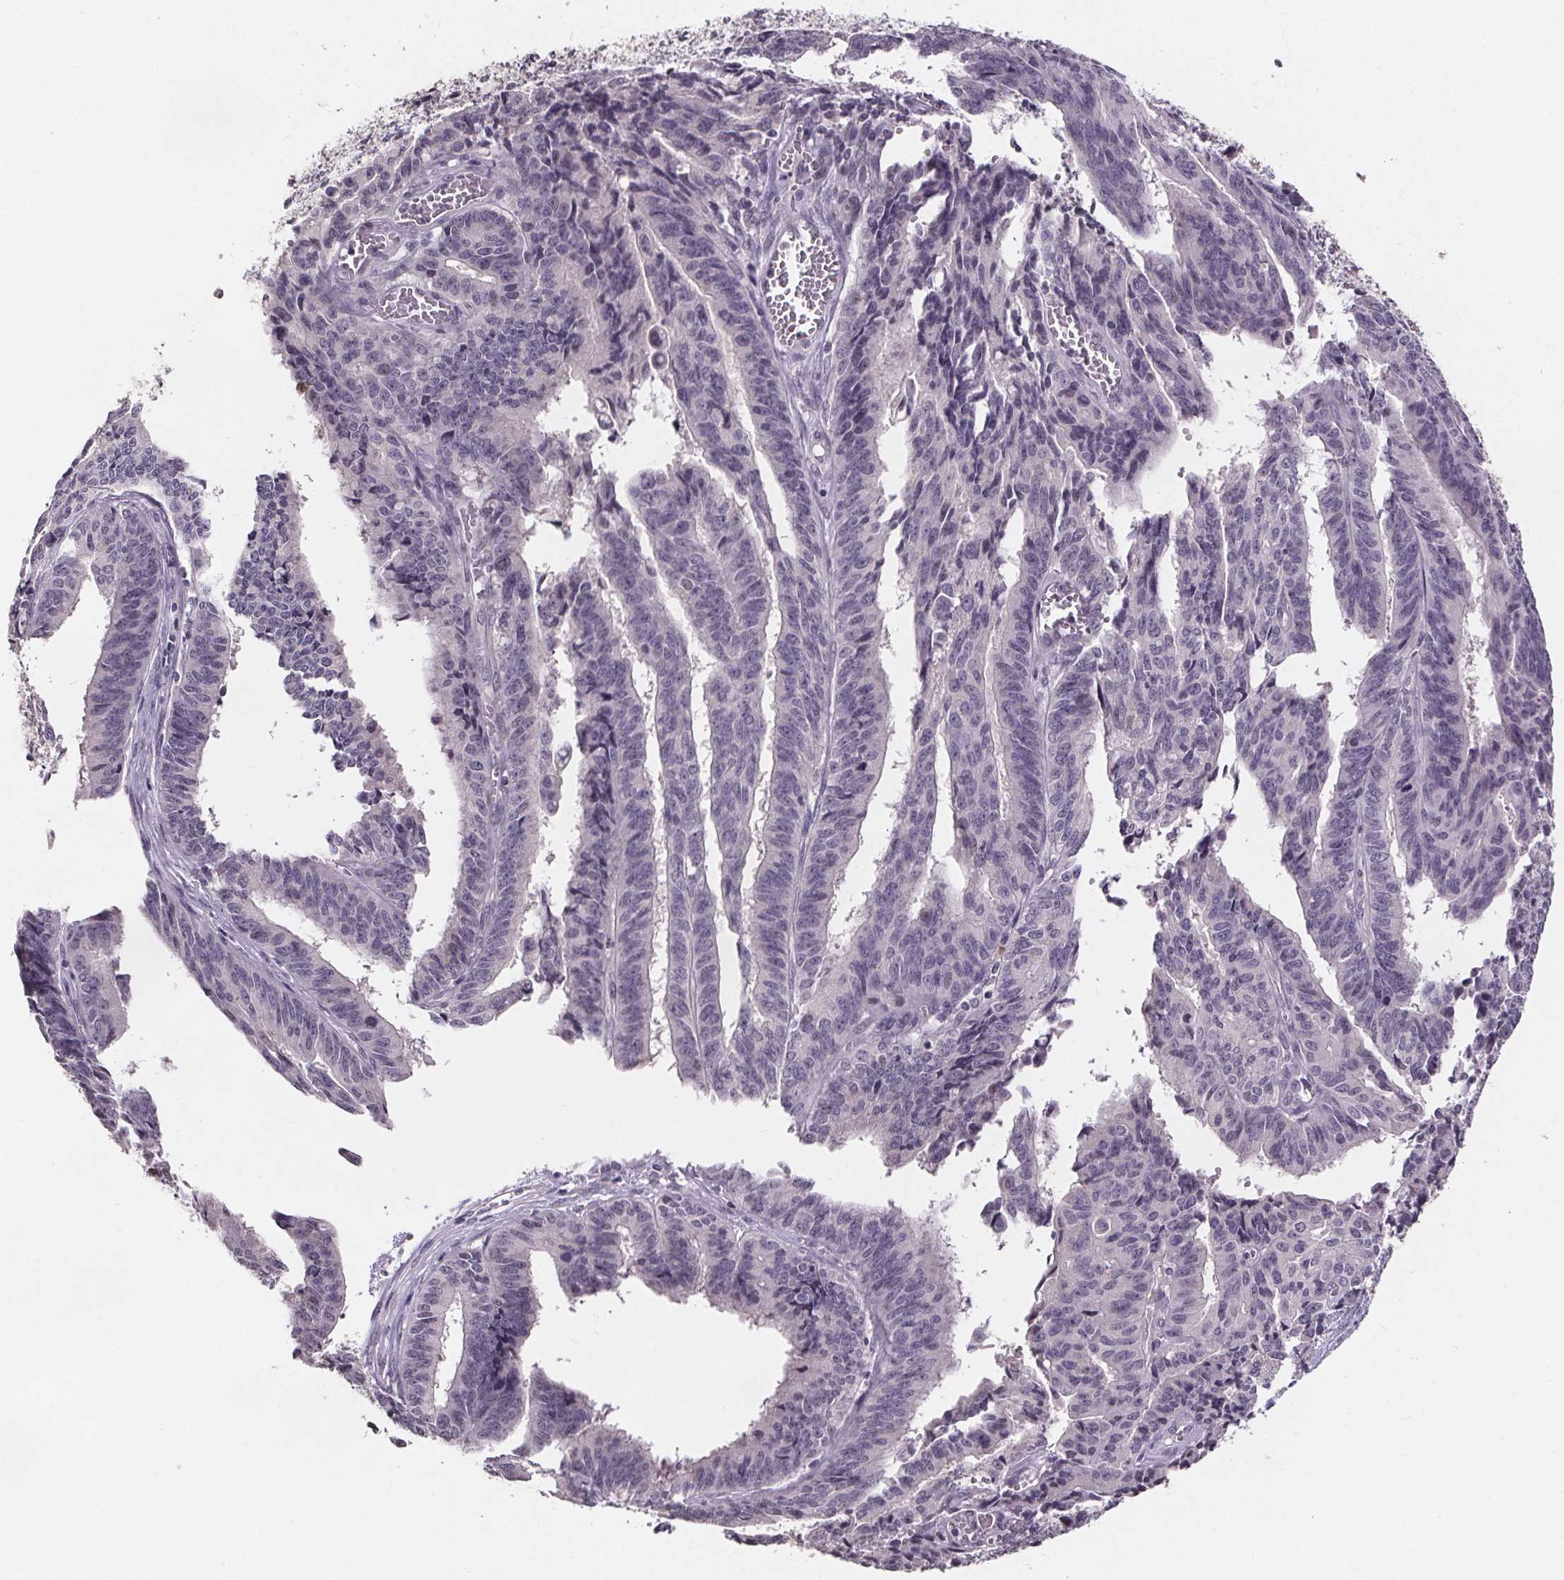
{"staining": {"intensity": "negative", "quantity": "none", "location": "none"}, "tissue": "endometrial cancer", "cell_type": "Tumor cells", "image_type": "cancer", "snomed": [{"axis": "morphology", "description": "Adenocarcinoma, NOS"}, {"axis": "topography", "description": "Endometrium"}], "caption": "There is no significant positivity in tumor cells of endometrial cancer.", "gene": "NKX6-1", "patient": {"sex": "female", "age": 65}}